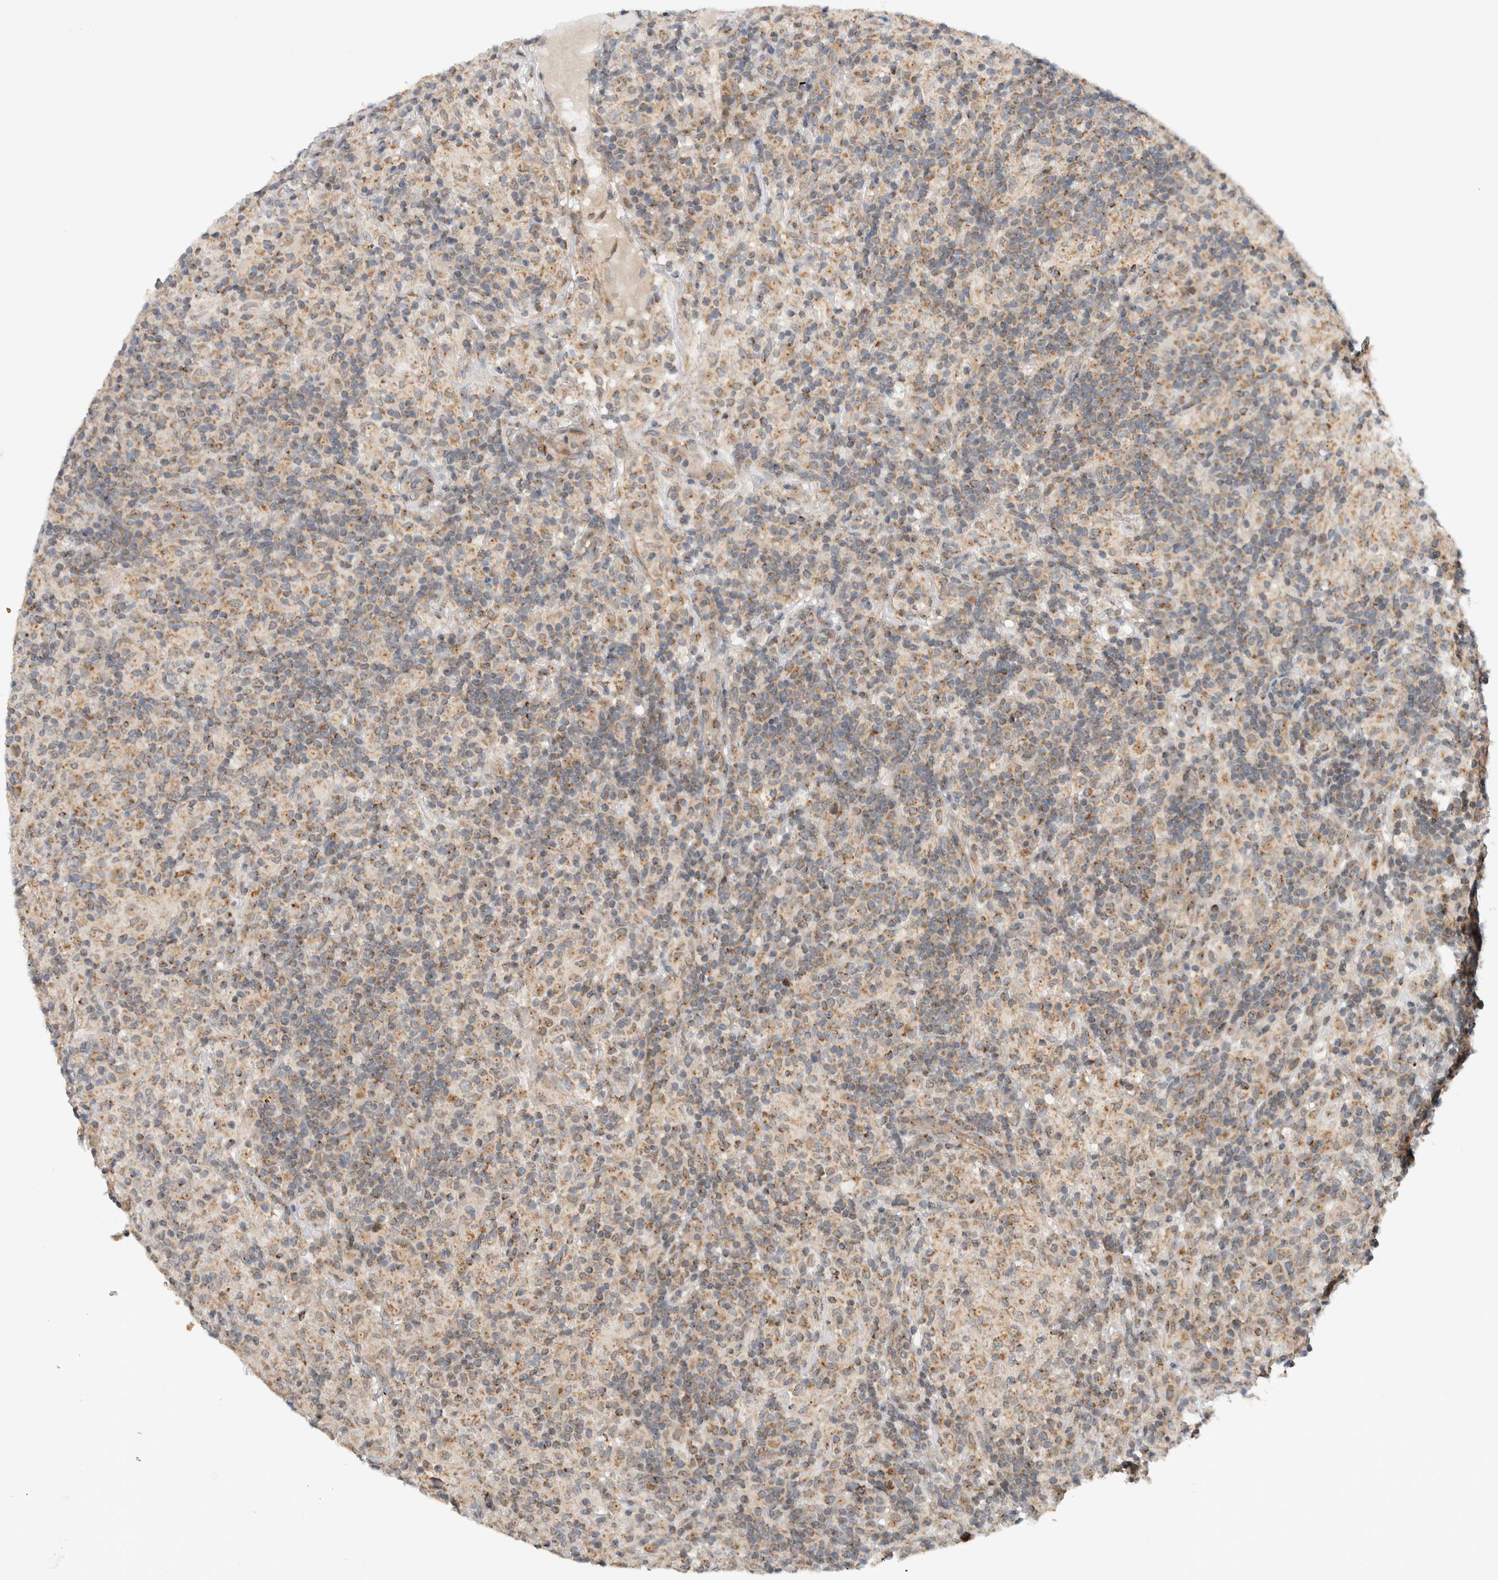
{"staining": {"intensity": "moderate", "quantity": "<25%", "location": "cytoplasmic/membranous"}, "tissue": "lymphoma", "cell_type": "Tumor cells", "image_type": "cancer", "snomed": [{"axis": "morphology", "description": "Hodgkin's disease, NOS"}, {"axis": "topography", "description": "Lymph node"}], "caption": "Brown immunohistochemical staining in Hodgkin's disease exhibits moderate cytoplasmic/membranous staining in about <25% of tumor cells. (DAB = brown stain, brightfield microscopy at high magnification).", "gene": "CMC2", "patient": {"sex": "male", "age": 70}}